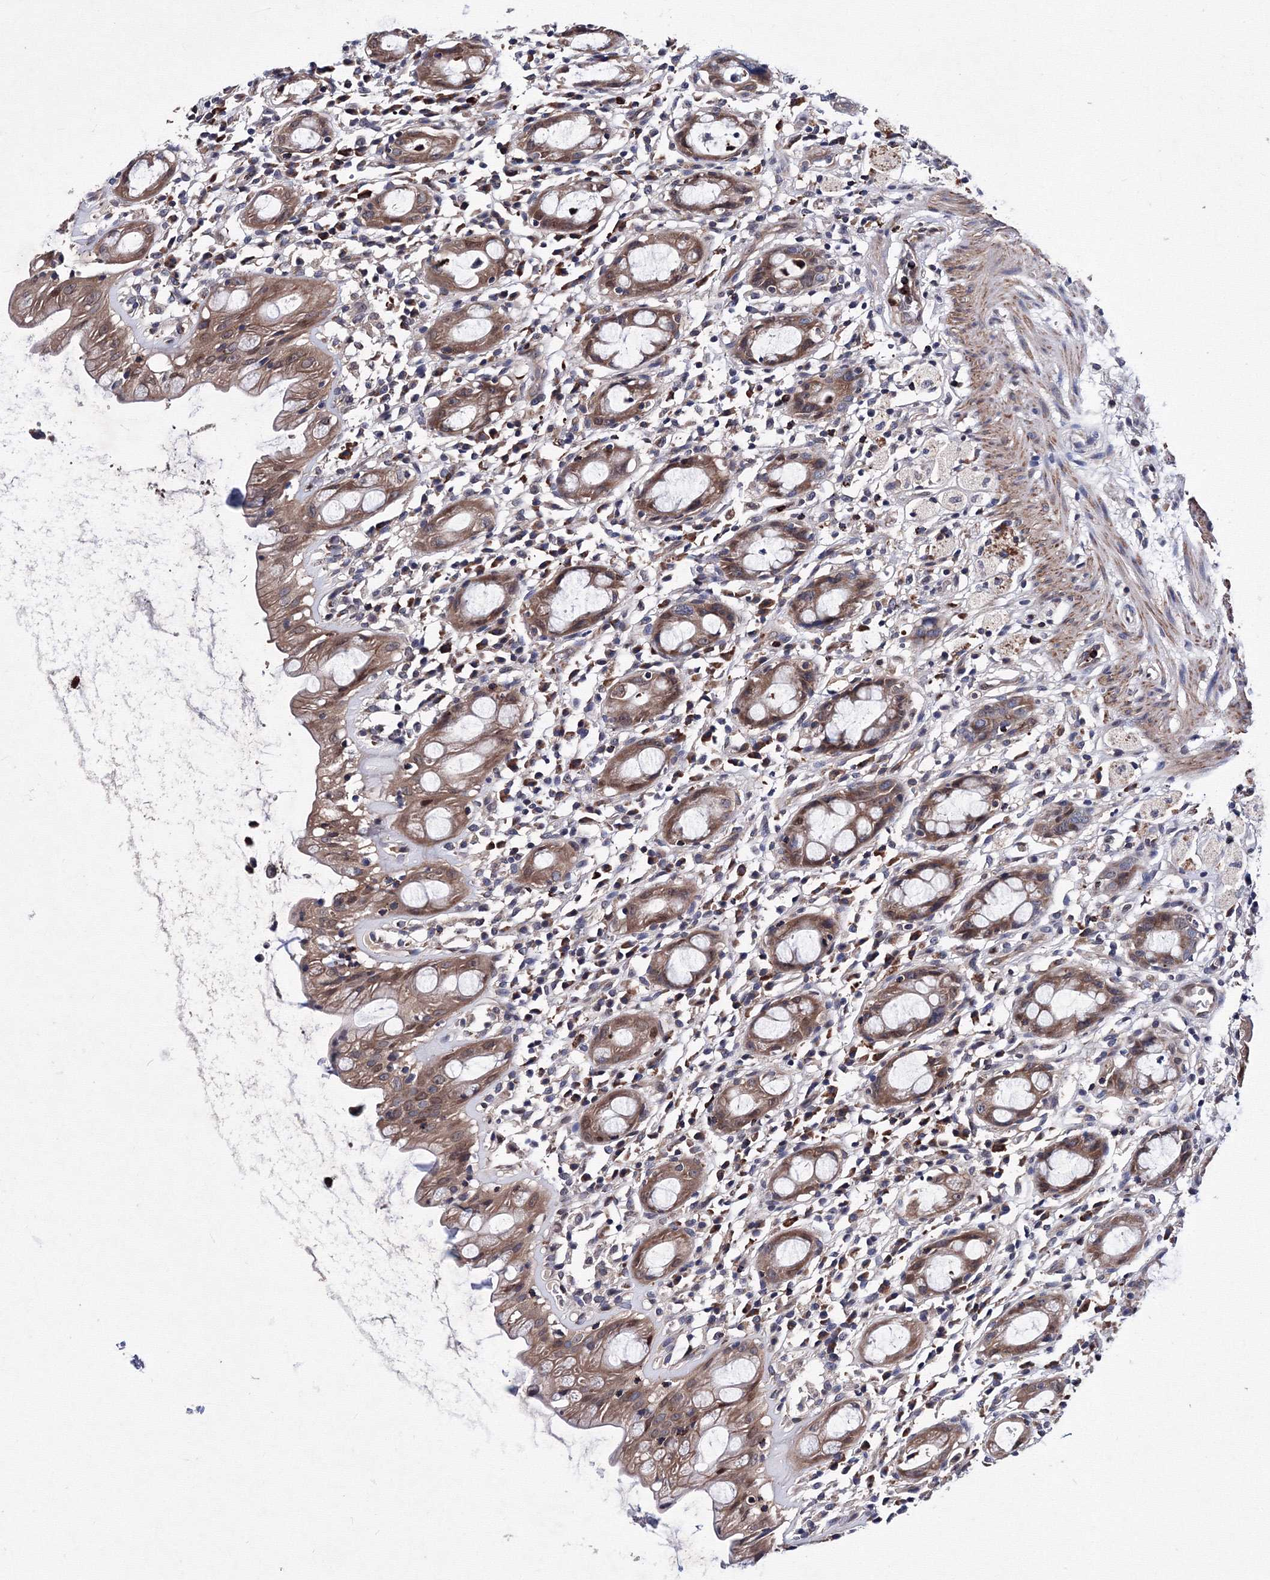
{"staining": {"intensity": "moderate", "quantity": ">75%", "location": "cytoplasmic/membranous"}, "tissue": "rectum", "cell_type": "Glandular cells", "image_type": "normal", "snomed": [{"axis": "morphology", "description": "Normal tissue, NOS"}, {"axis": "topography", "description": "Rectum"}], "caption": "Protein analysis of benign rectum demonstrates moderate cytoplasmic/membranous staining in approximately >75% of glandular cells. (brown staining indicates protein expression, while blue staining denotes nuclei).", "gene": "PHYKPL", "patient": {"sex": "male", "age": 44}}